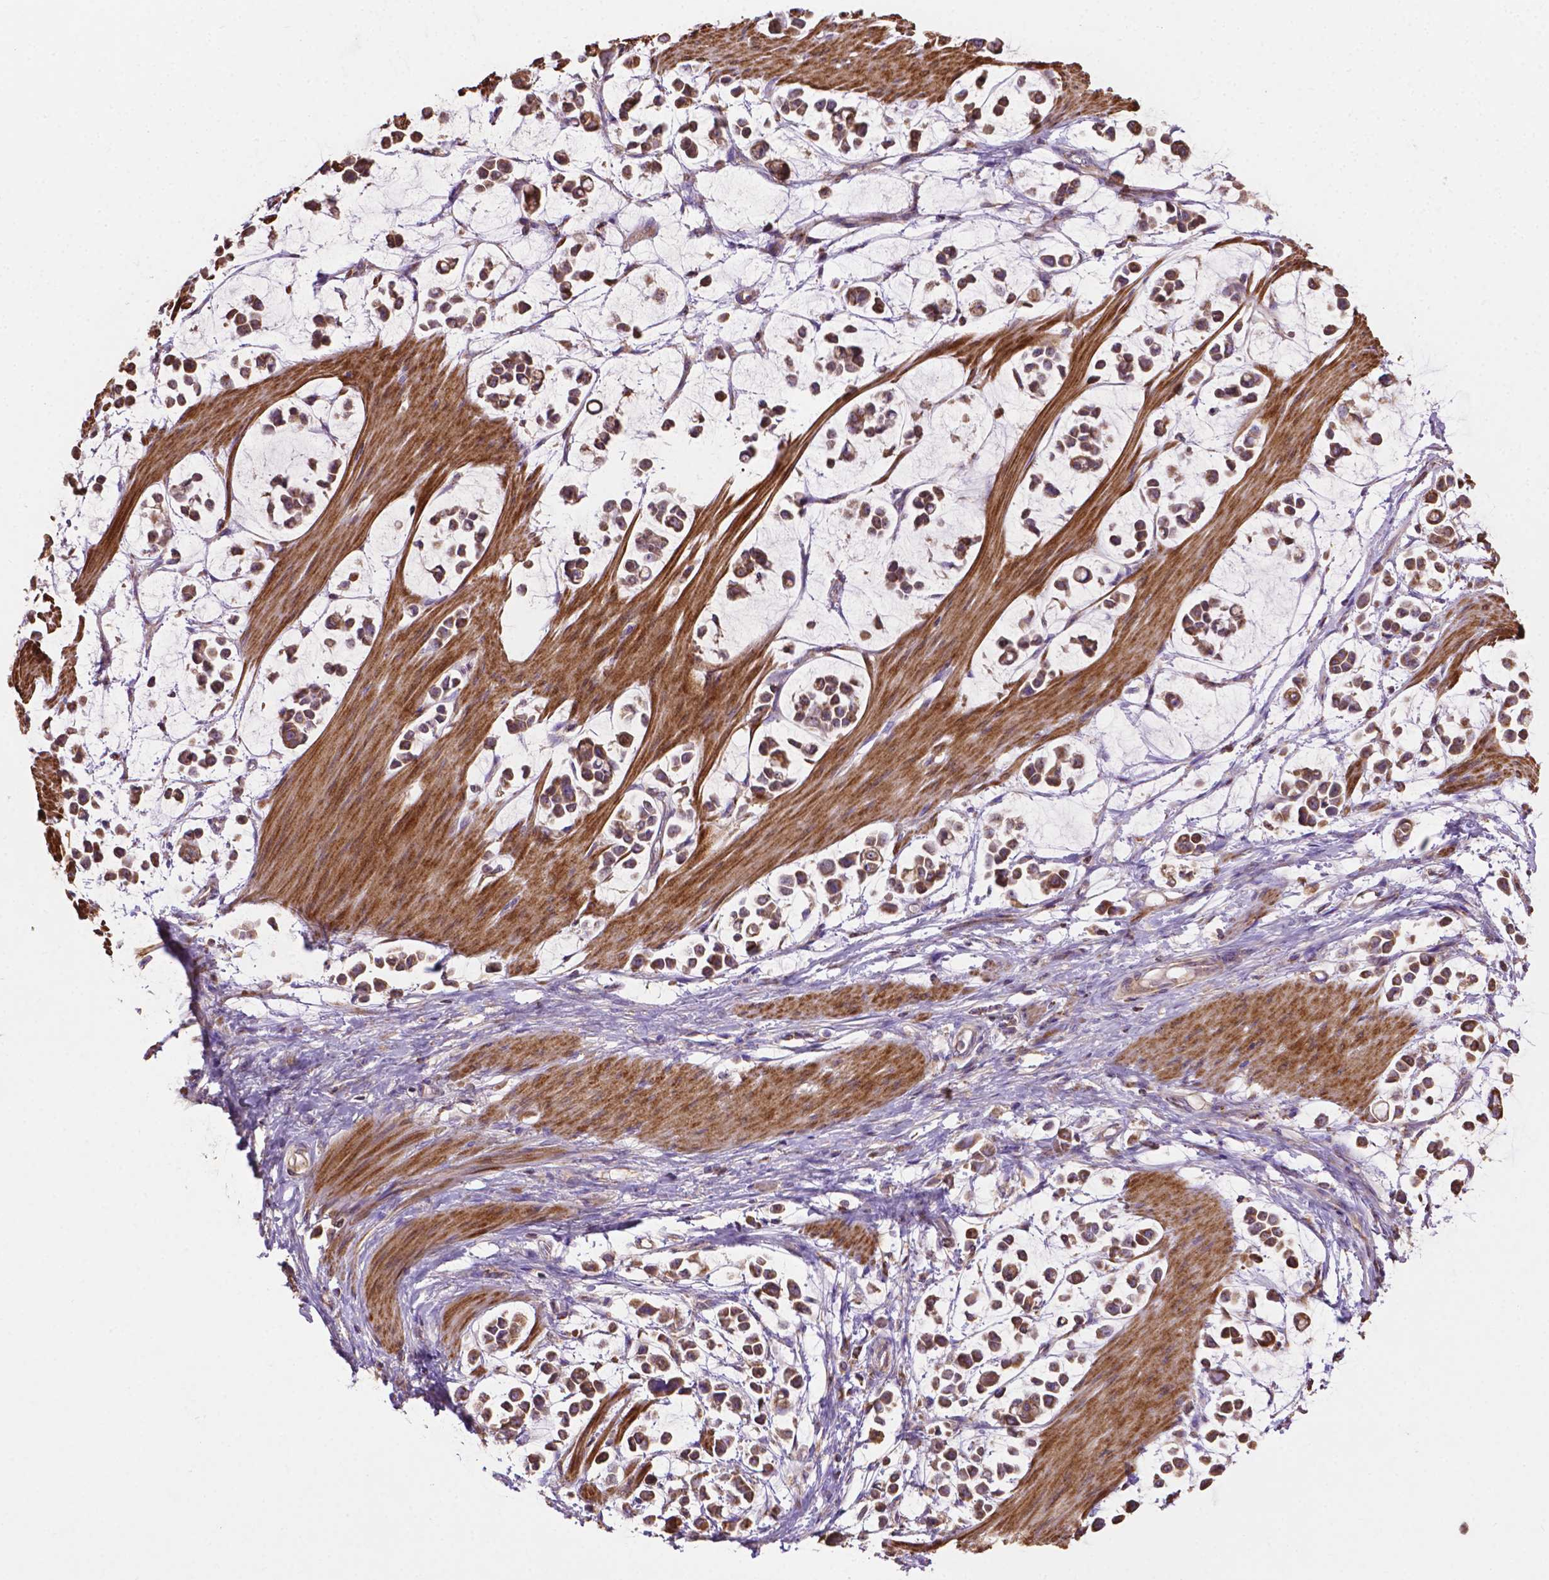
{"staining": {"intensity": "moderate", "quantity": "25%-75%", "location": "cytoplasmic/membranous"}, "tissue": "stomach cancer", "cell_type": "Tumor cells", "image_type": "cancer", "snomed": [{"axis": "morphology", "description": "Adenocarcinoma, NOS"}, {"axis": "topography", "description": "Stomach"}], "caption": "The immunohistochemical stain shows moderate cytoplasmic/membranous staining in tumor cells of stomach cancer (adenocarcinoma) tissue.", "gene": "LRR1", "patient": {"sex": "male", "age": 82}}